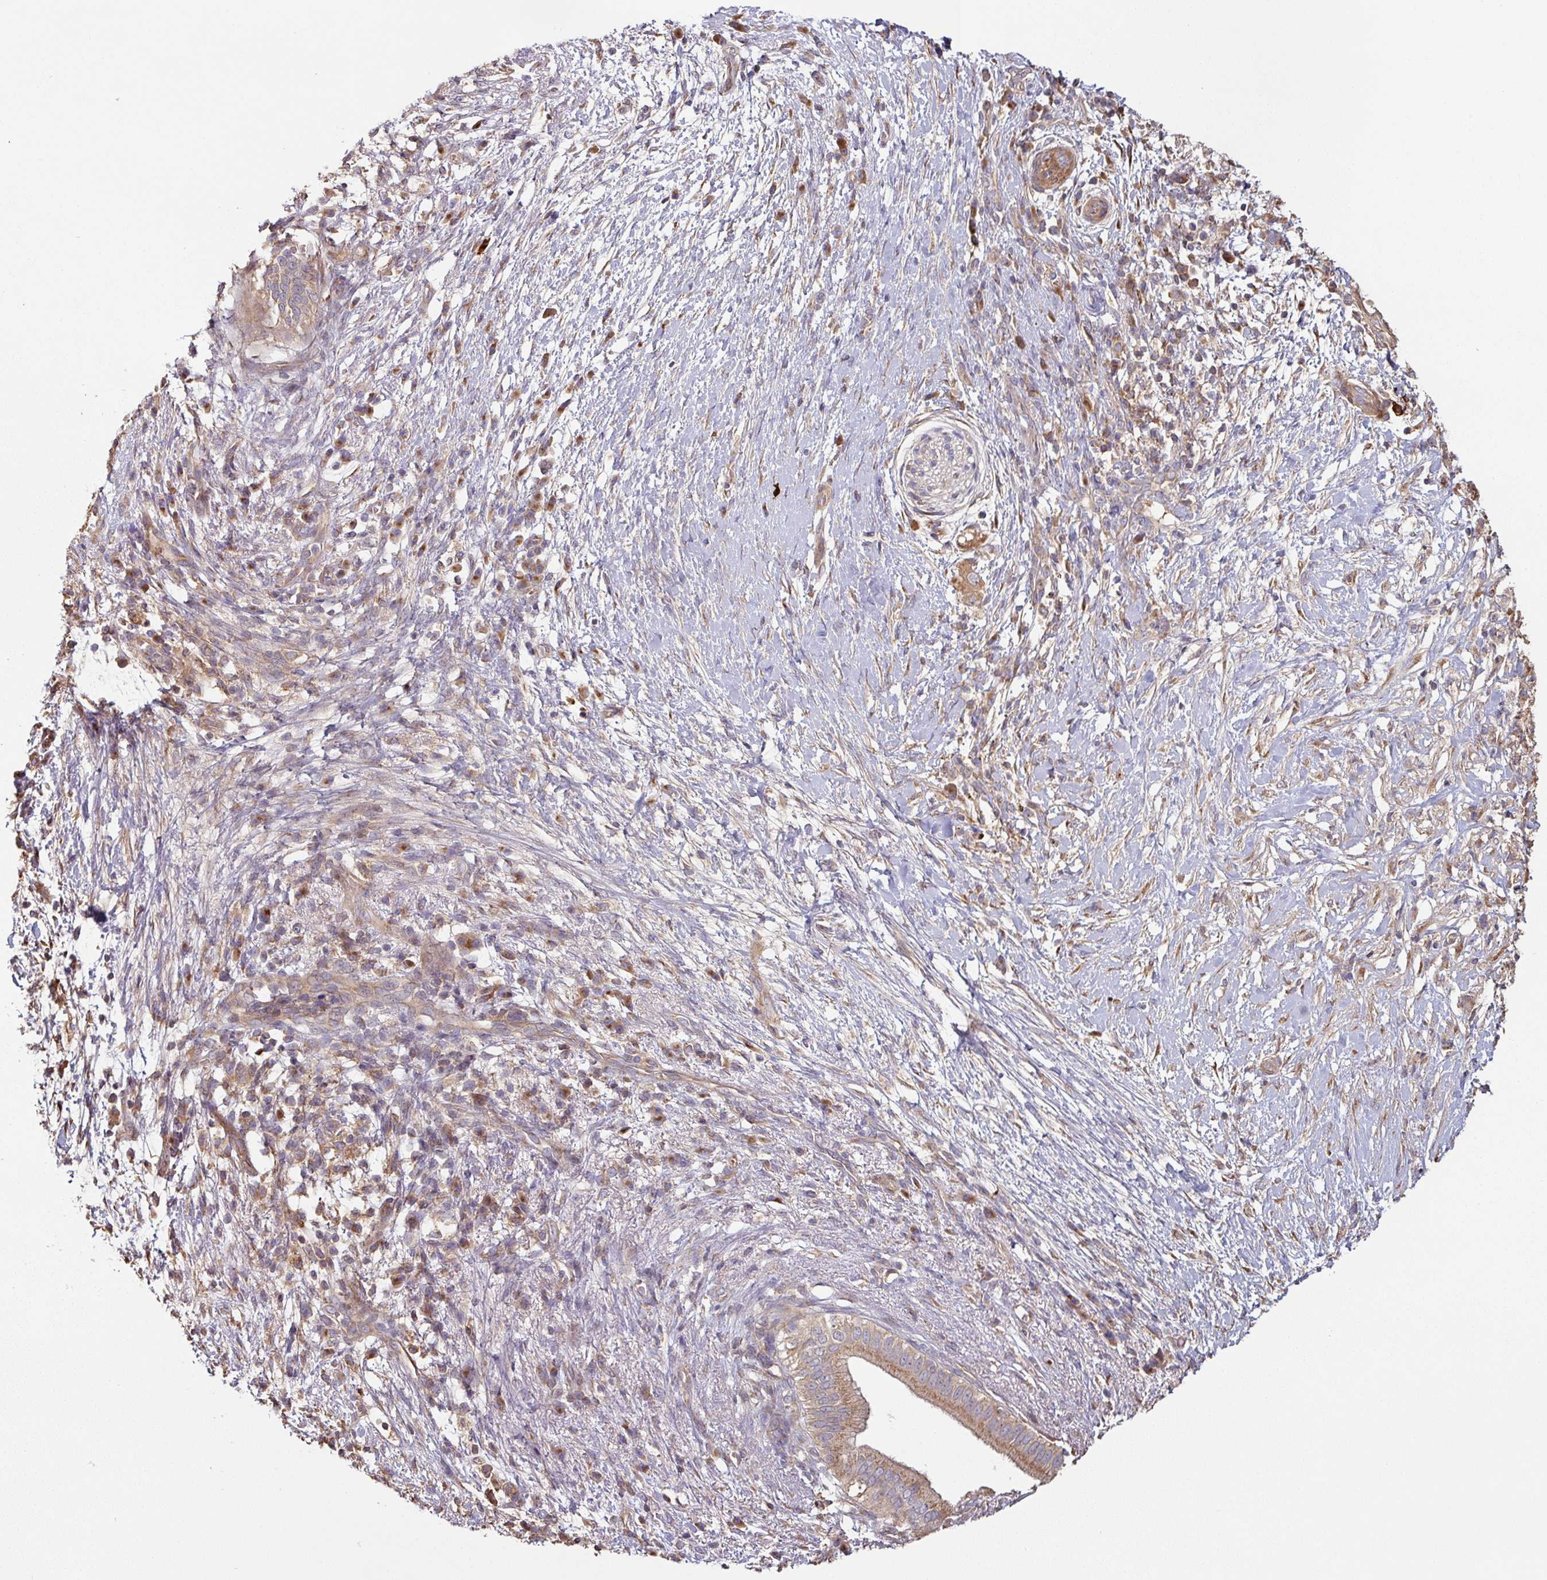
{"staining": {"intensity": "moderate", "quantity": "25%-75%", "location": "cytoplasmic/membranous"}, "tissue": "pancreatic cancer", "cell_type": "Tumor cells", "image_type": "cancer", "snomed": [{"axis": "morphology", "description": "Adenocarcinoma, NOS"}, {"axis": "topography", "description": "Pancreas"}], "caption": "Immunohistochemistry photomicrograph of neoplastic tissue: human pancreatic adenocarcinoma stained using IHC shows medium levels of moderate protein expression localized specifically in the cytoplasmic/membranous of tumor cells, appearing as a cytoplasmic/membranous brown color.", "gene": "SIK1", "patient": {"sex": "female", "age": 72}}